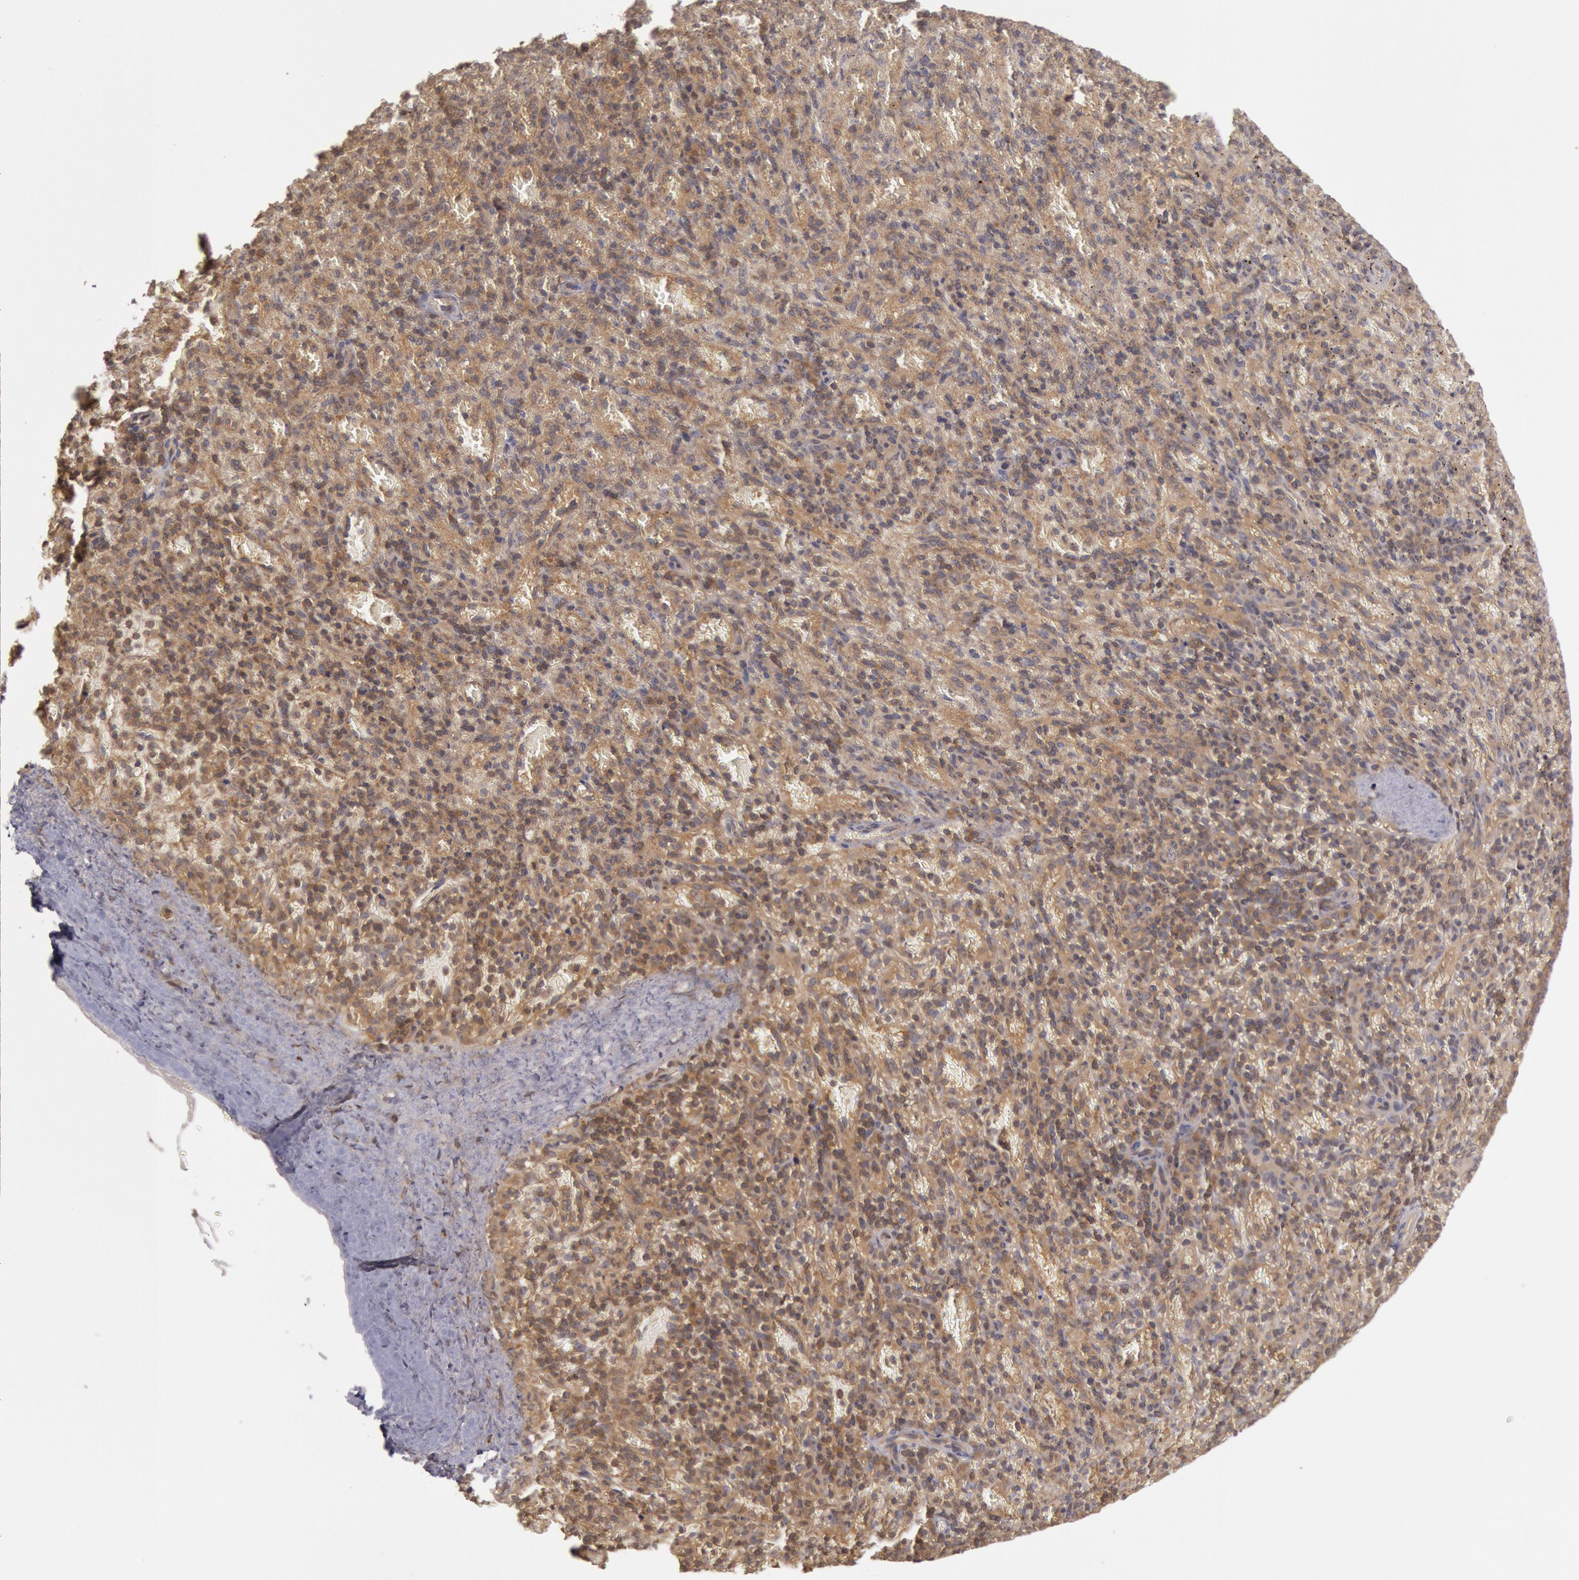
{"staining": {"intensity": "weak", "quantity": "25%-75%", "location": "cytoplasmic/membranous"}, "tissue": "spleen", "cell_type": "Cells in red pulp", "image_type": "normal", "snomed": [{"axis": "morphology", "description": "Normal tissue, NOS"}, {"axis": "topography", "description": "Spleen"}], "caption": "Weak cytoplasmic/membranous expression is seen in about 25%-75% of cells in red pulp in benign spleen.", "gene": "BRAF", "patient": {"sex": "female", "age": 50}}